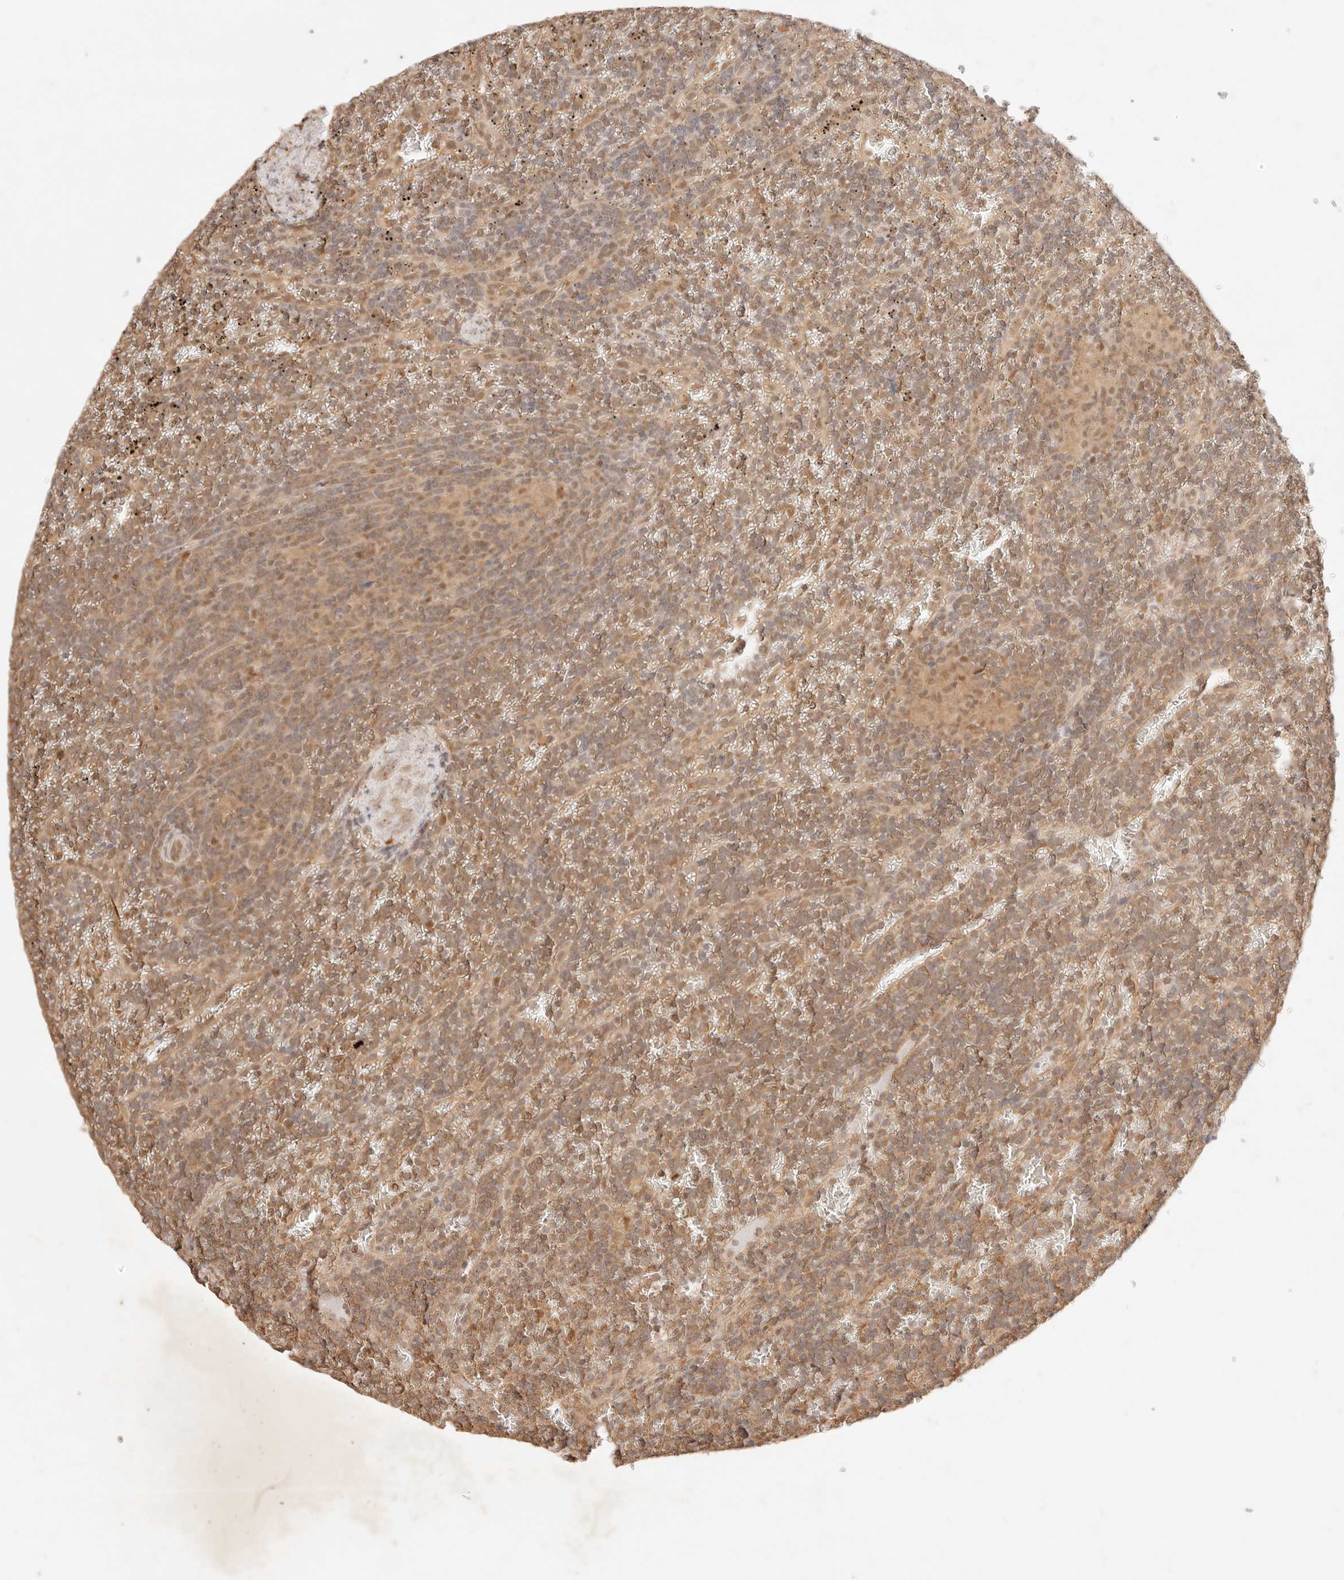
{"staining": {"intensity": "moderate", "quantity": ">75%", "location": "cytoplasmic/membranous,nuclear"}, "tissue": "lymphoma", "cell_type": "Tumor cells", "image_type": "cancer", "snomed": [{"axis": "morphology", "description": "Malignant lymphoma, non-Hodgkin's type, Low grade"}, {"axis": "topography", "description": "Spleen"}], "caption": "Lymphoma stained with a brown dye exhibits moderate cytoplasmic/membranous and nuclear positive positivity in about >75% of tumor cells.", "gene": "TRIM11", "patient": {"sex": "female", "age": 19}}